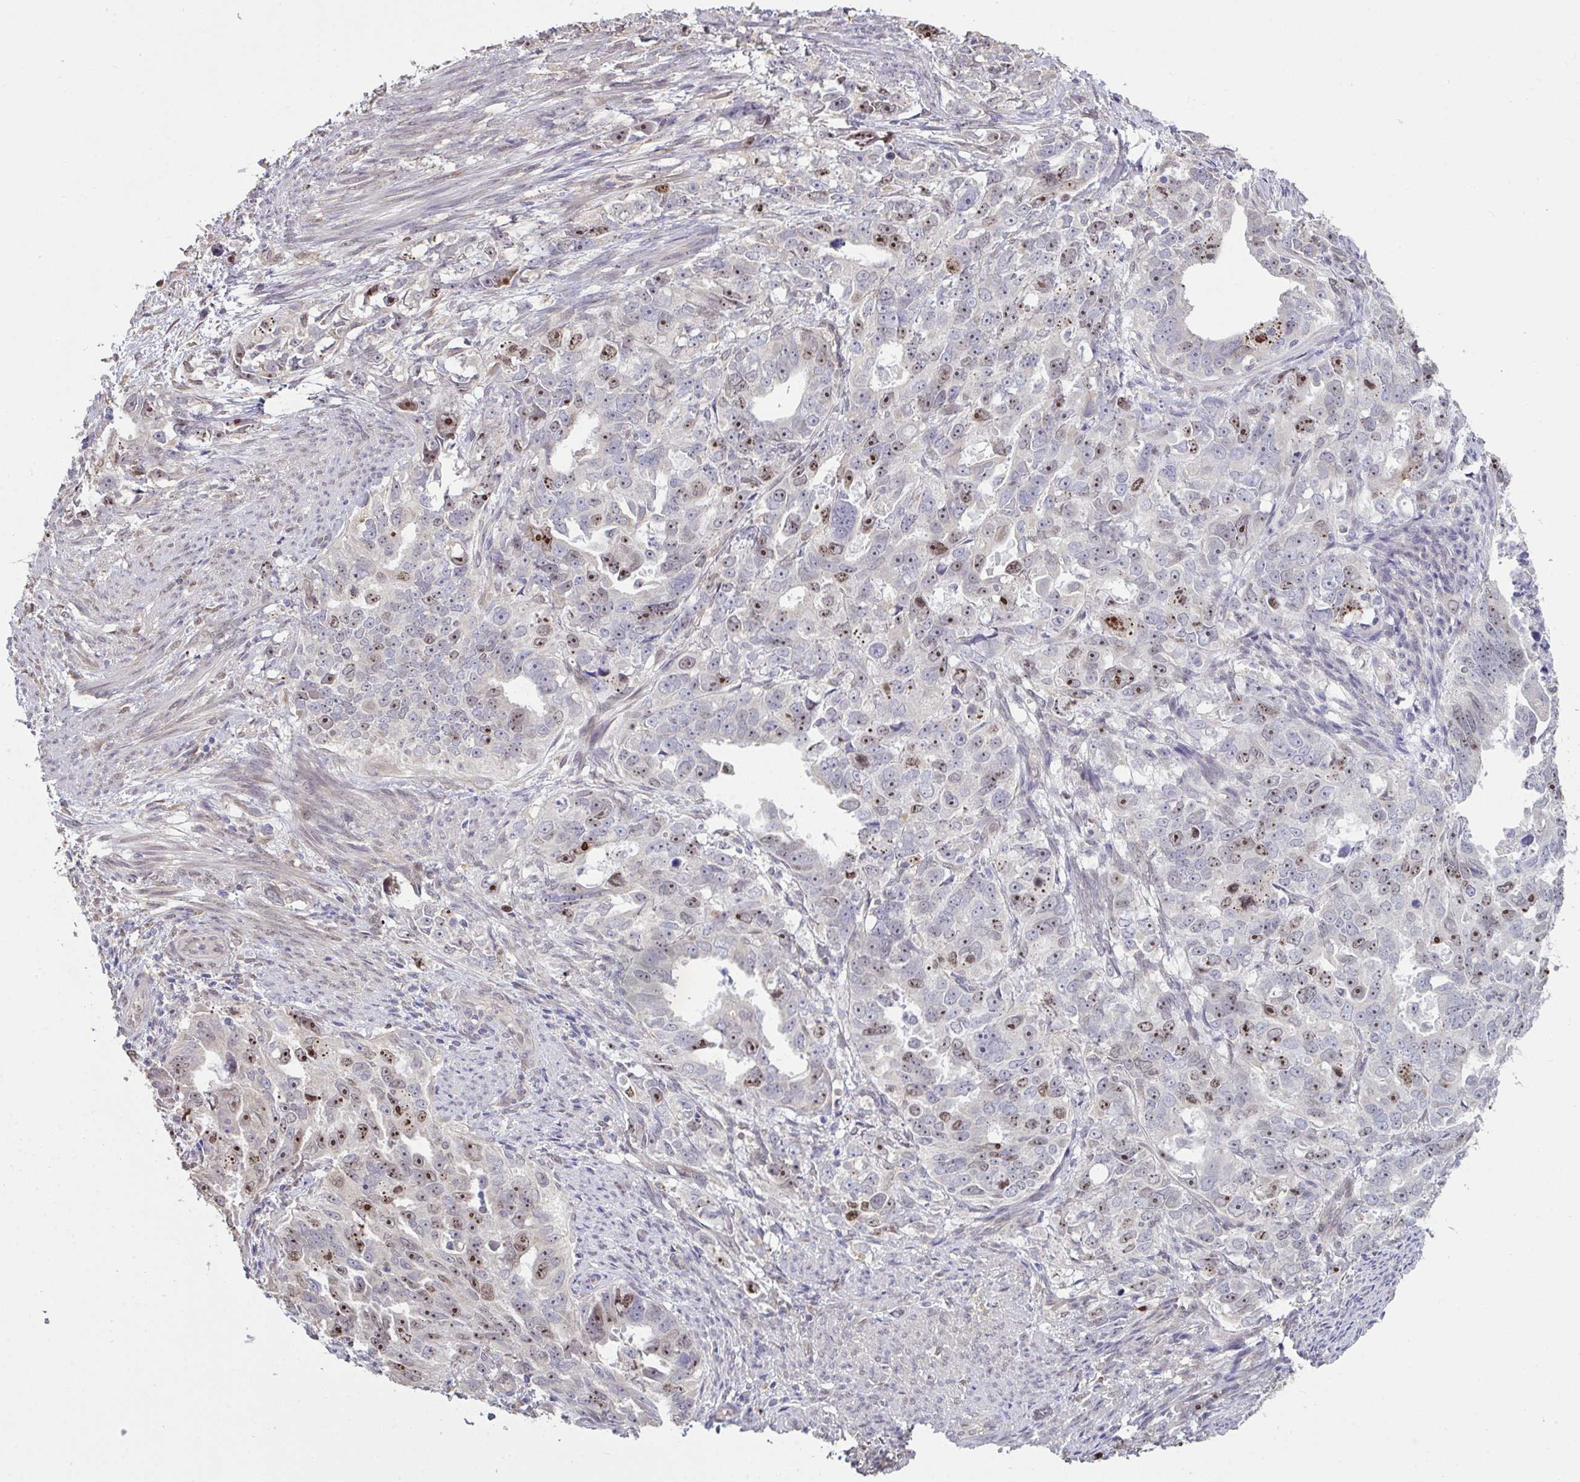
{"staining": {"intensity": "moderate", "quantity": "25%-75%", "location": "nuclear"}, "tissue": "endometrial cancer", "cell_type": "Tumor cells", "image_type": "cancer", "snomed": [{"axis": "morphology", "description": "Adenocarcinoma, NOS"}, {"axis": "topography", "description": "Endometrium"}], "caption": "This histopathology image displays immunohistochemistry staining of adenocarcinoma (endometrial), with medium moderate nuclear positivity in approximately 25%-75% of tumor cells.", "gene": "SETD7", "patient": {"sex": "female", "age": 65}}